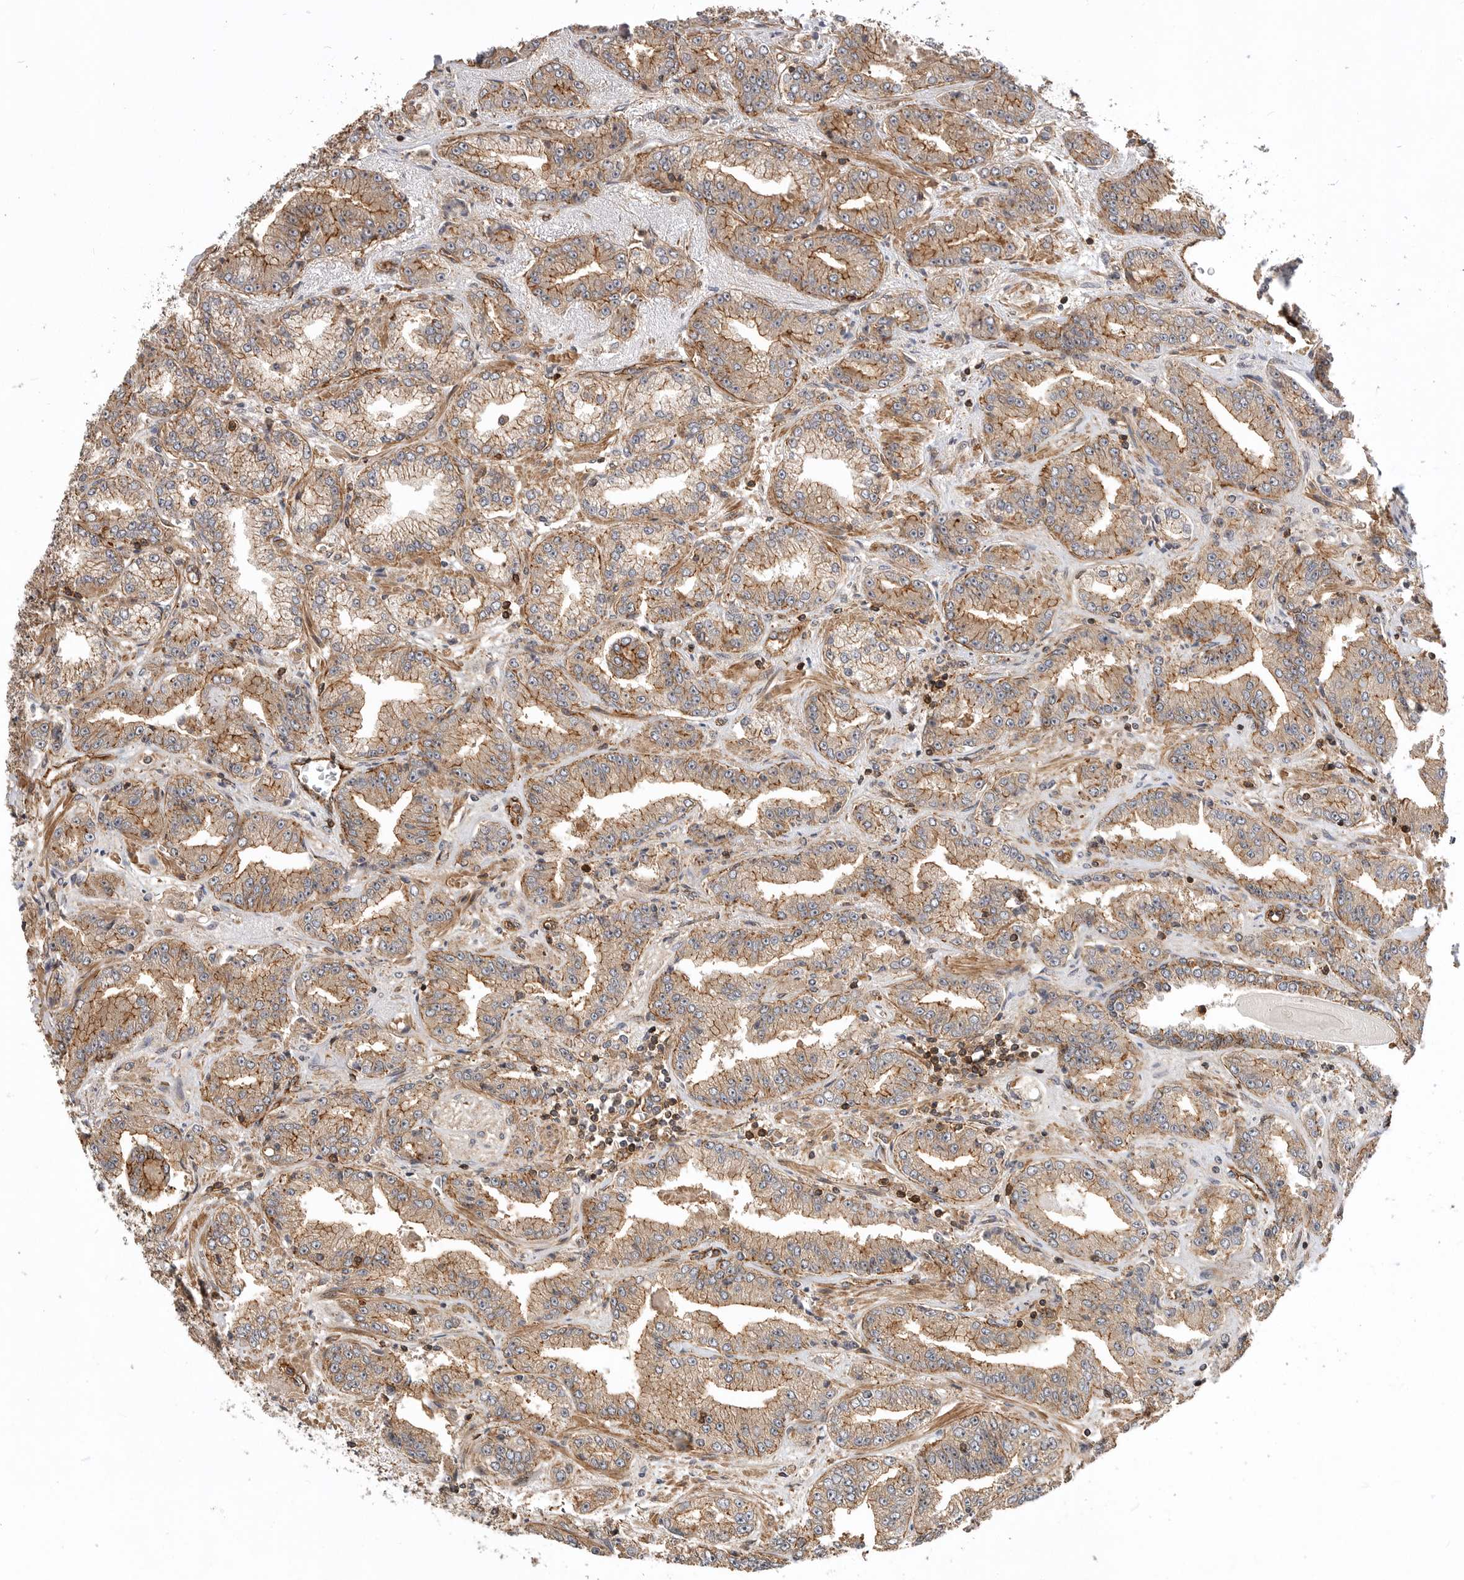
{"staining": {"intensity": "moderate", "quantity": ">75%", "location": "cytoplasmic/membranous"}, "tissue": "prostate cancer", "cell_type": "Tumor cells", "image_type": "cancer", "snomed": [{"axis": "morphology", "description": "Adenocarcinoma, High grade"}, {"axis": "topography", "description": "Prostate"}], "caption": "An immunohistochemistry photomicrograph of neoplastic tissue is shown. Protein staining in brown highlights moderate cytoplasmic/membranous positivity in prostate cancer within tumor cells. The protein is stained brown, and the nuclei are stained in blue (DAB IHC with brightfield microscopy, high magnification).", "gene": "GPATCH2", "patient": {"sex": "male", "age": 71}}